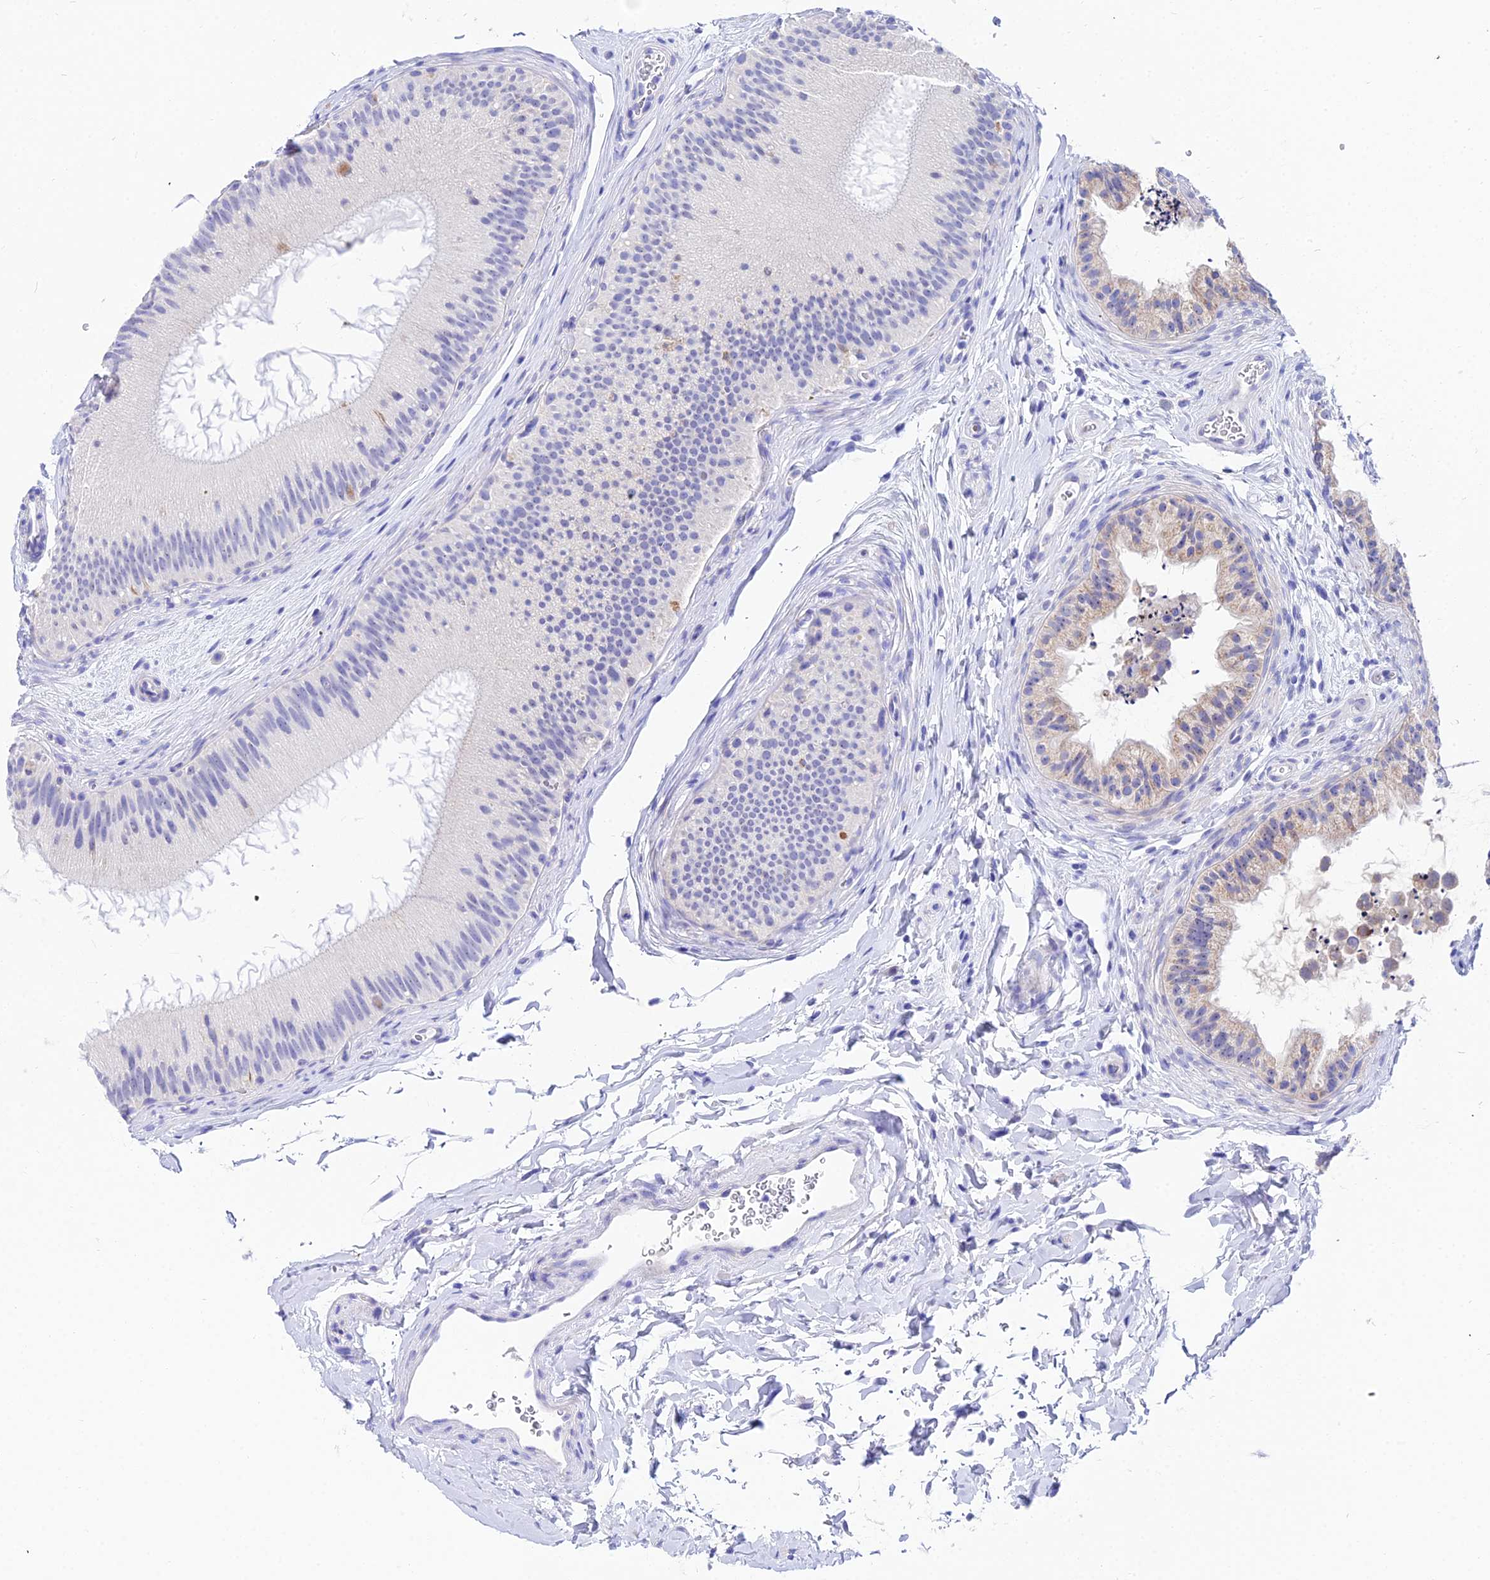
{"staining": {"intensity": "weak", "quantity": "25%-75%", "location": "cytoplasmic/membranous"}, "tissue": "epididymis", "cell_type": "Glandular cells", "image_type": "normal", "snomed": [{"axis": "morphology", "description": "Normal tissue, NOS"}, {"axis": "topography", "description": "Epididymis"}], "caption": "A low amount of weak cytoplasmic/membranous positivity is present in approximately 25%-75% of glandular cells in normal epididymis.", "gene": "CEP41", "patient": {"sex": "male", "age": 45}}